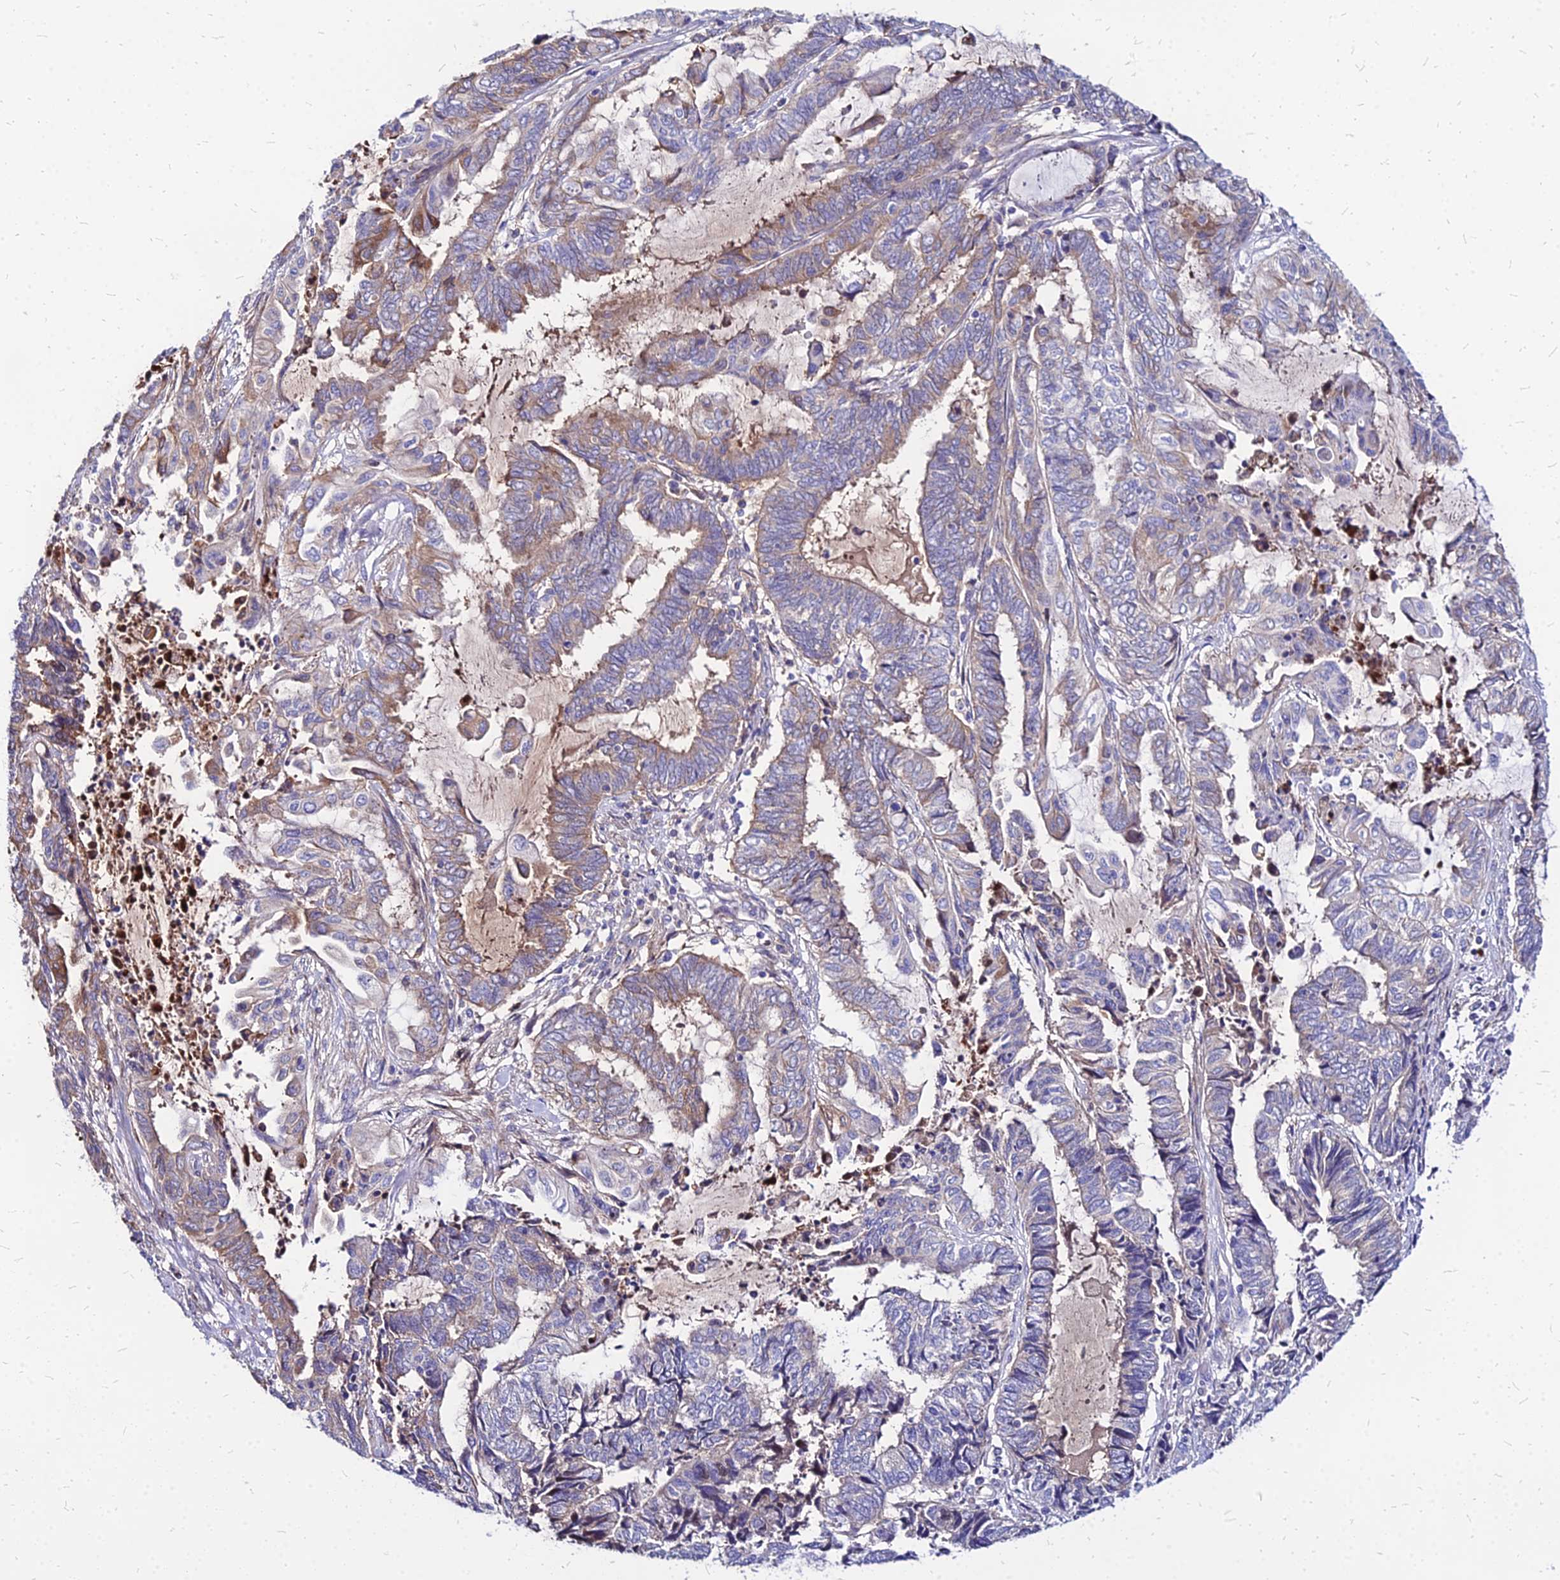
{"staining": {"intensity": "weak", "quantity": "<25%", "location": "cytoplasmic/membranous"}, "tissue": "endometrial cancer", "cell_type": "Tumor cells", "image_type": "cancer", "snomed": [{"axis": "morphology", "description": "Adenocarcinoma, NOS"}, {"axis": "topography", "description": "Uterus"}, {"axis": "topography", "description": "Endometrium"}], "caption": "Tumor cells show no significant staining in endometrial cancer (adenocarcinoma). (Immunohistochemistry, brightfield microscopy, high magnification).", "gene": "ACSM6", "patient": {"sex": "female", "age": 70}}